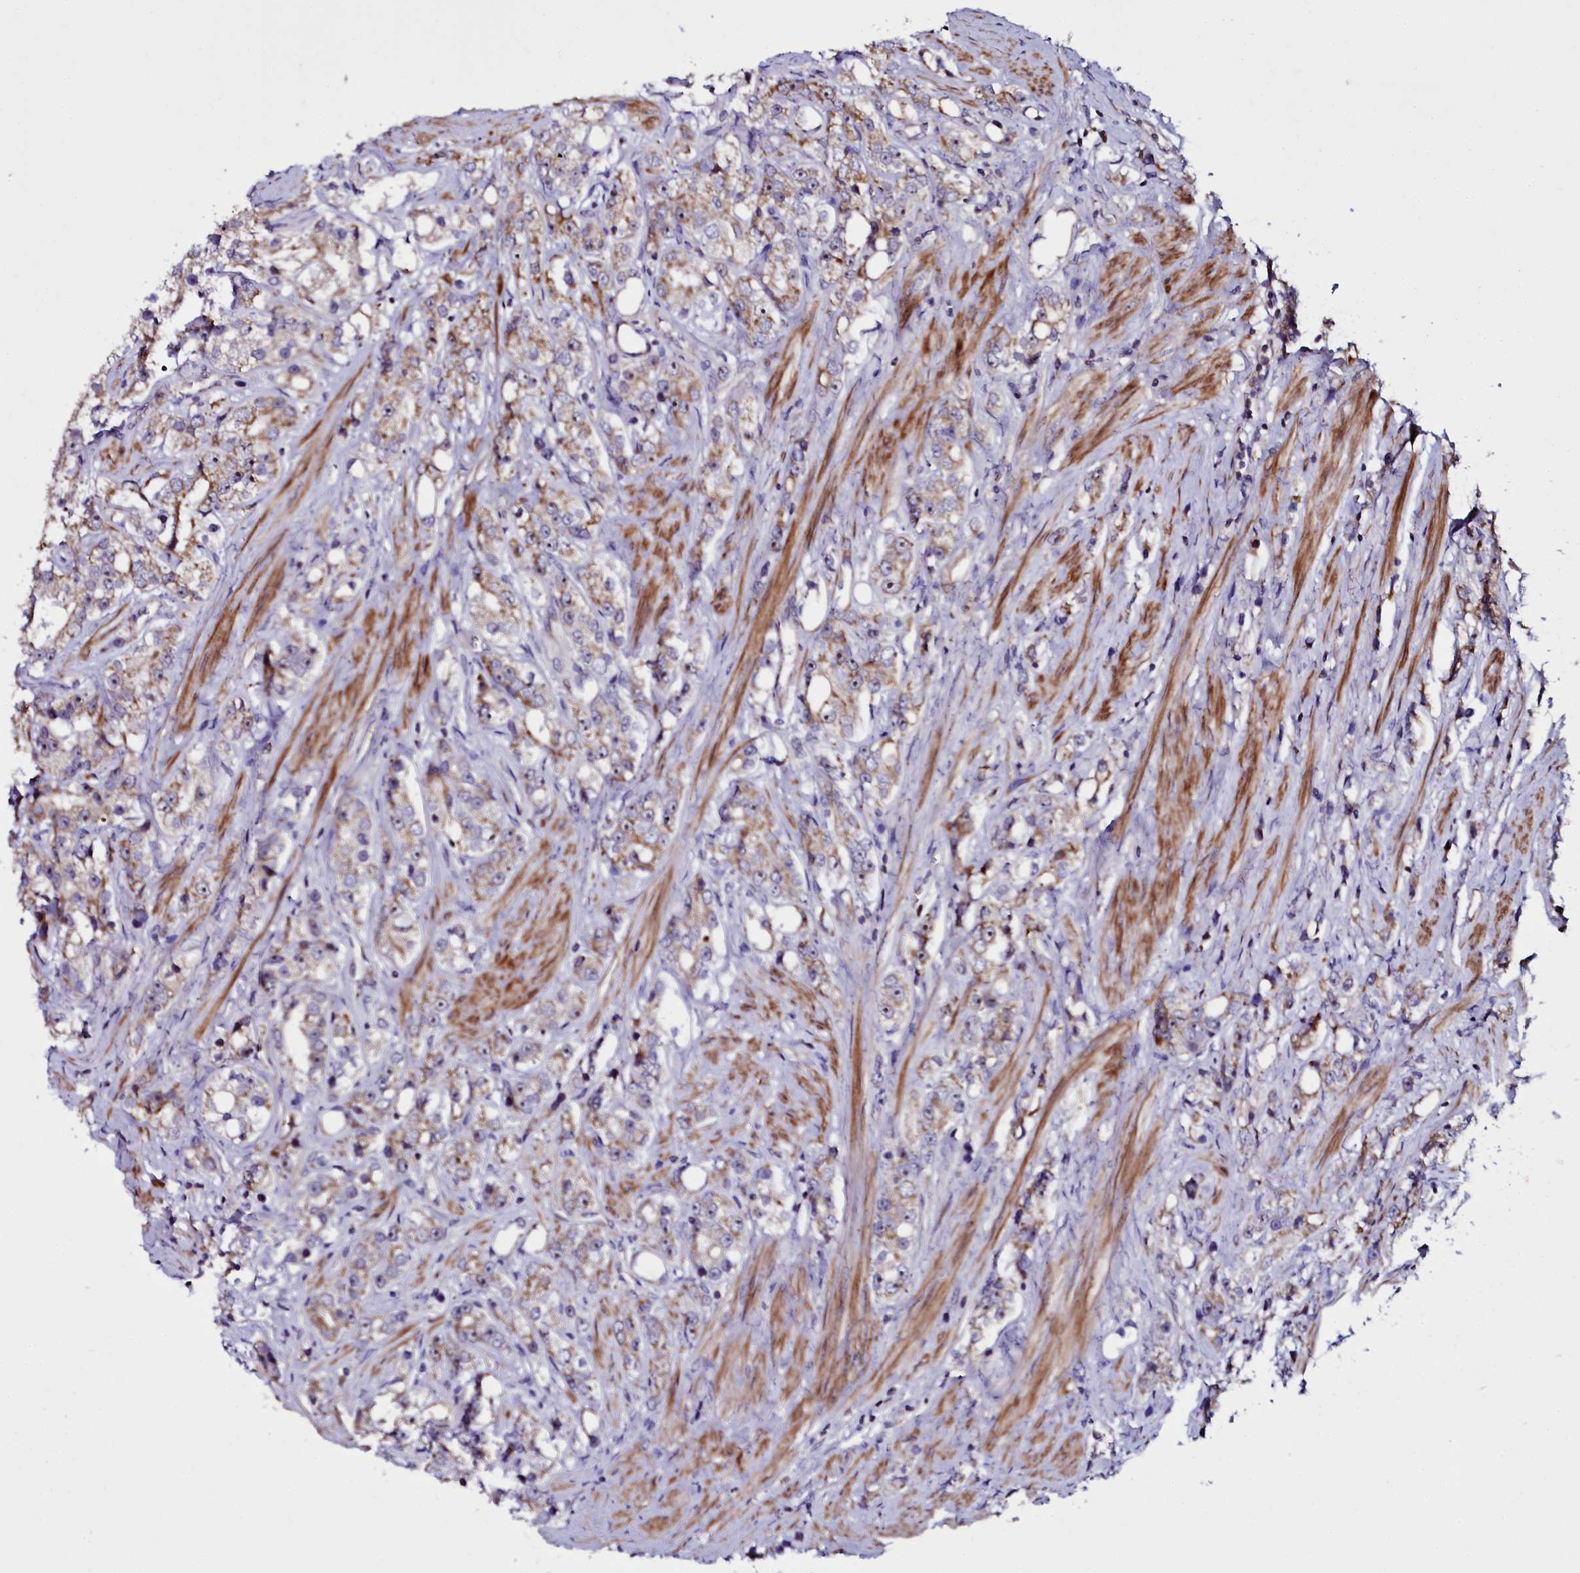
{"staining": {"intensity": "weak", "quantity": ">75%", "location": "cytoplasmic/membranous"}, "tissue": "prostate cancer", "cell_type": "Tumor cells", "image_type": "cancer", "snomed": [{"axis": "morphology", "description": "Adenocarcinoma, NOS"}, {"axis": "topography", "description": "Prostate"}], "caption": "Approximately >75% of tumor cells in human prostate cancer (adenocarcinoma) exhibit weak cytoplasmic/membranous protein staining as visualized by brown immunohistochemical staining.", "gene": "NAA80", "patient": {"sex": "male", "age": 79}}